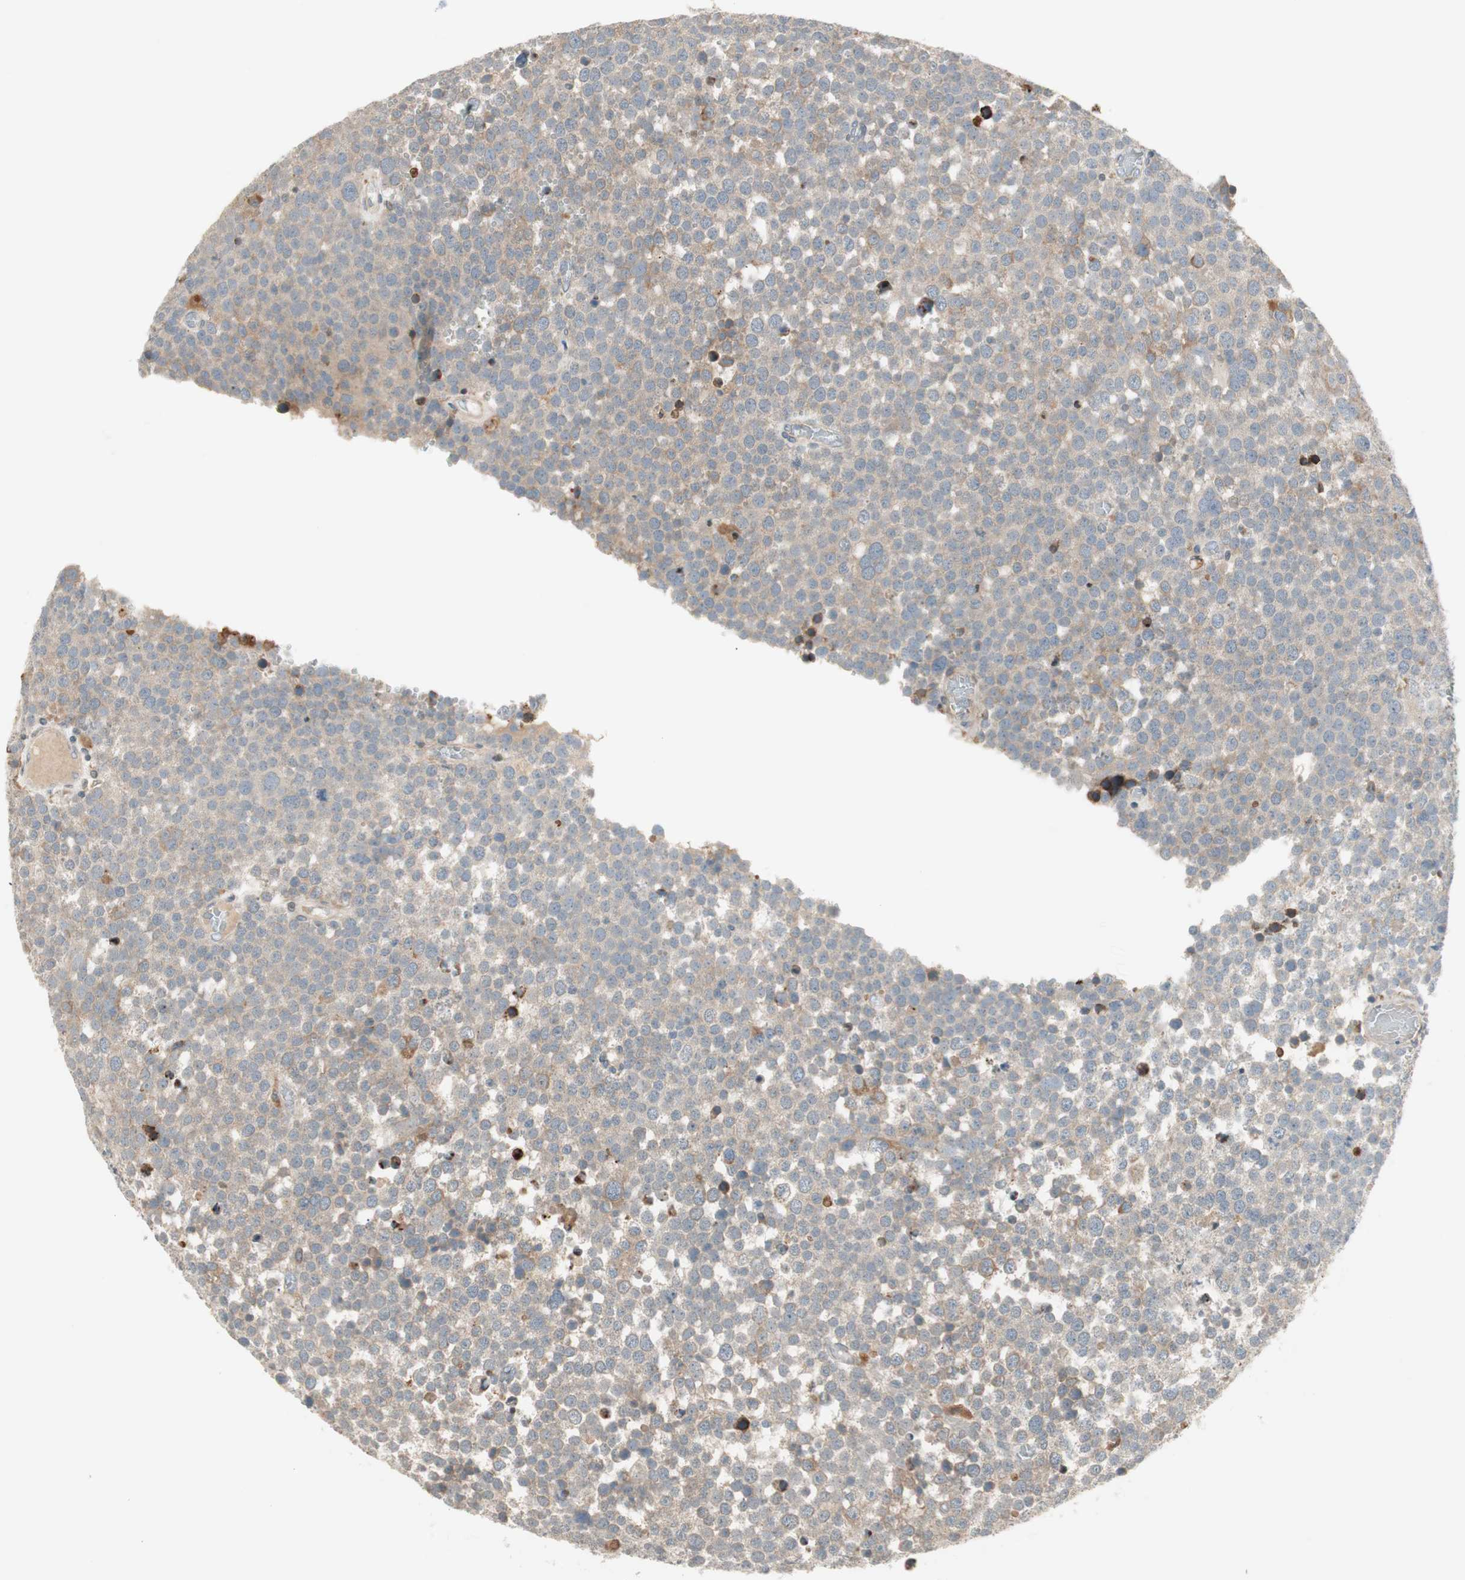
{"staining": {"intensity": "weak", "quantity": "25%-75%", "location": "cytoplasmic/membranous"}, "tissue": "testis cancer", "cell_type": "Tumor cells", "image_type": "cancer", "snomed": [{"axis": "morphology", "description": "Seminoma, NOS"}, {"axis": "topography", "description": "Testis"}], "caption": "Immunohistochemistry (IHC) (DAB (3,3'-diaminobenzidine)) staining of seminoma (testis) demonstrates weak cytoplasmic/membranous protein positivity in approximately 25%-75% of tumor cells. (brown staining indicates protein expression, while blue staining denotes nuclei).", "gene": "SFRP1", "patient": {"sex": "male", "age": 71}}